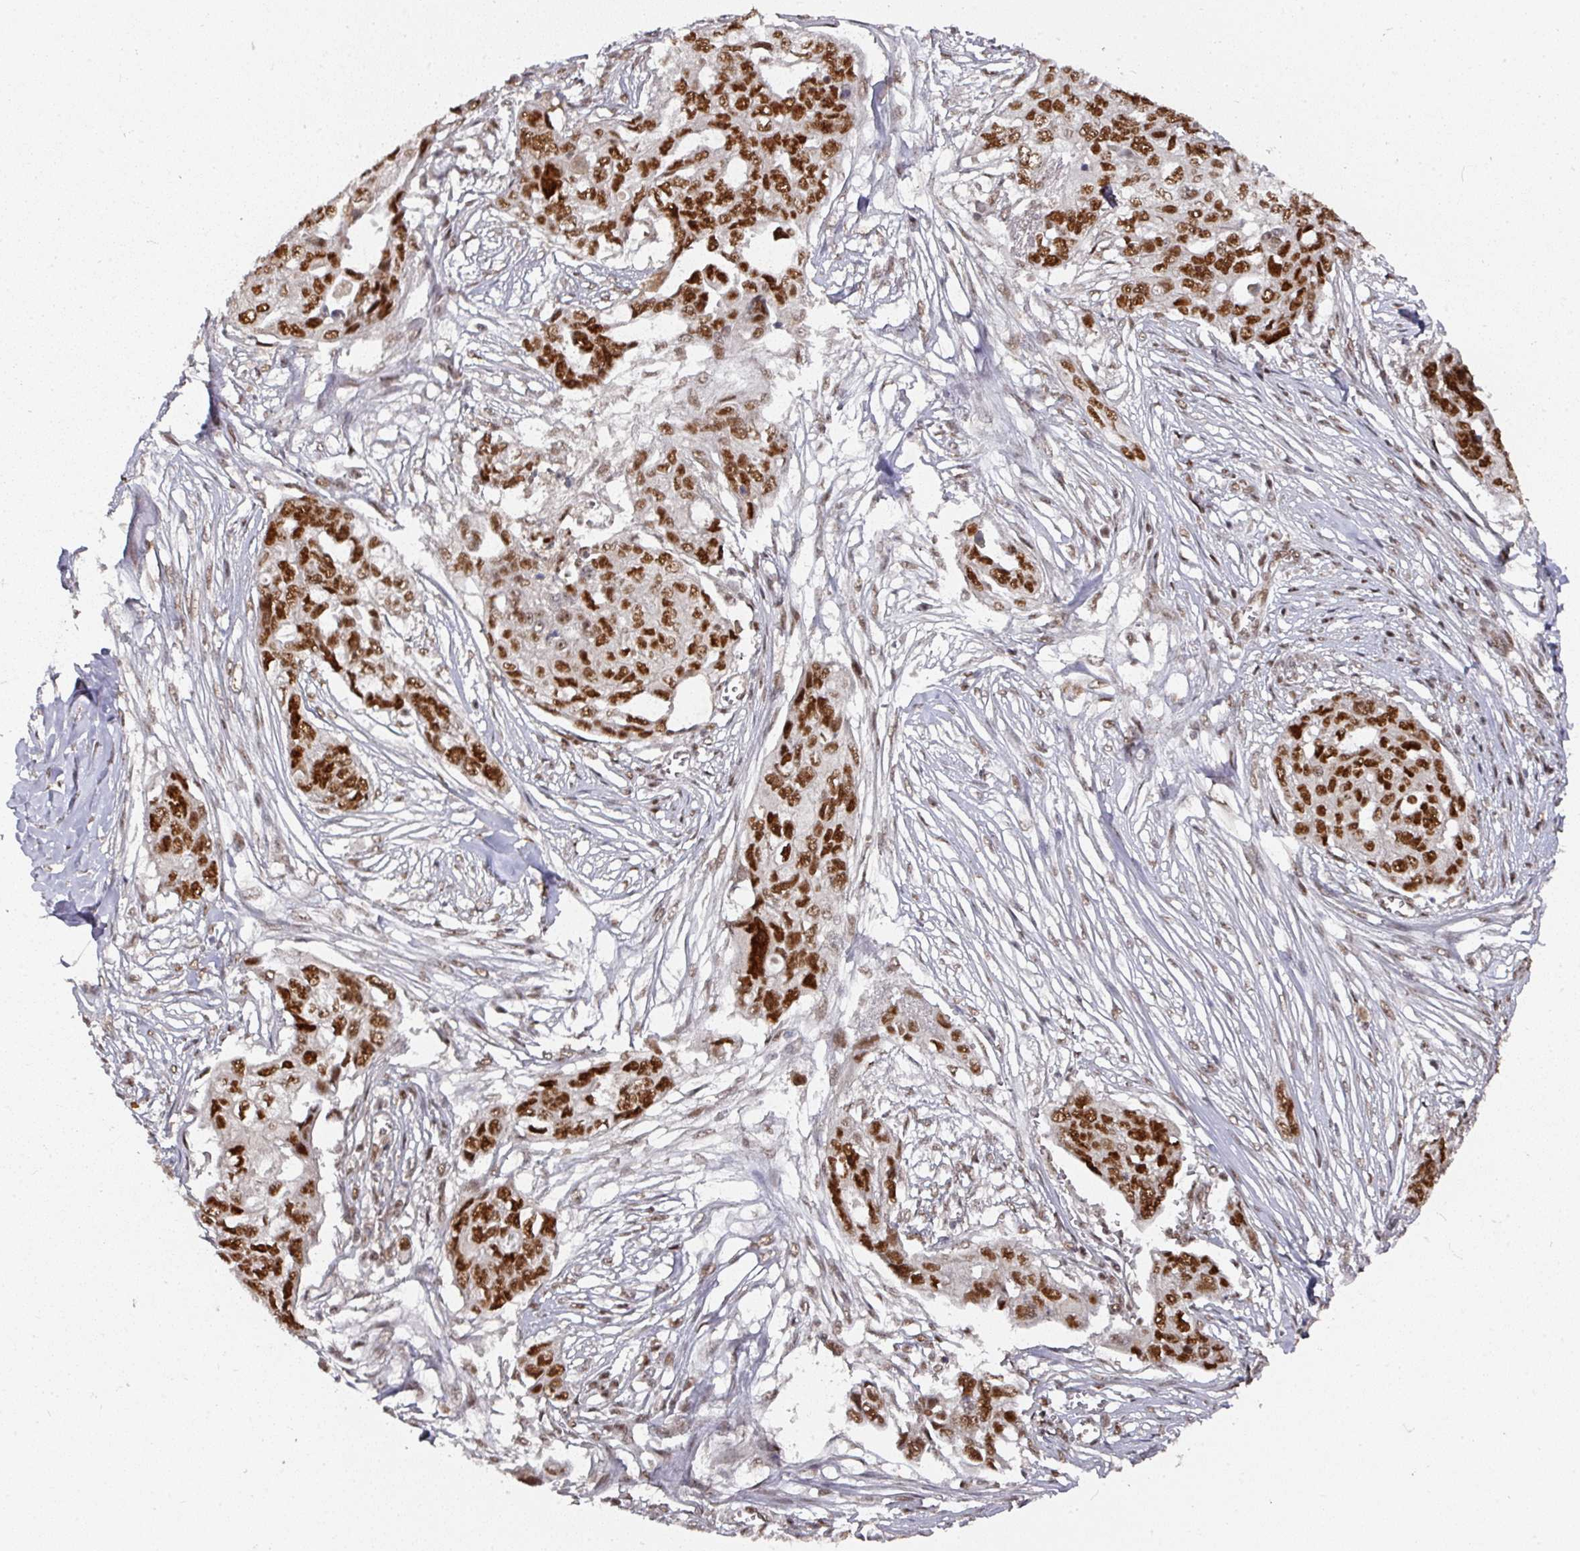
{"staining": {"intensity": "strong", "quantity": ">75%", "location": "nuclear"}, "tissue": "ovarian cancer", "cell_type": "Tumor cells", "image_type": "cancer", "snomed": [{"axis": "morphology", "description": "Carcinoma, endometroid"}, {"axis": "topography", "description": "Ovary"}], "caption": "A brown stain shows strong nuclear expression of a protein in human ovarian cancer (endometroid carcinoma) tumor cells. Immunohistochemistry (ihc) stains the protein of interest in brown and the nuclei are stained blue.", "gene": "MEPCE", "patient": {"sex": "female", "age": 70}}